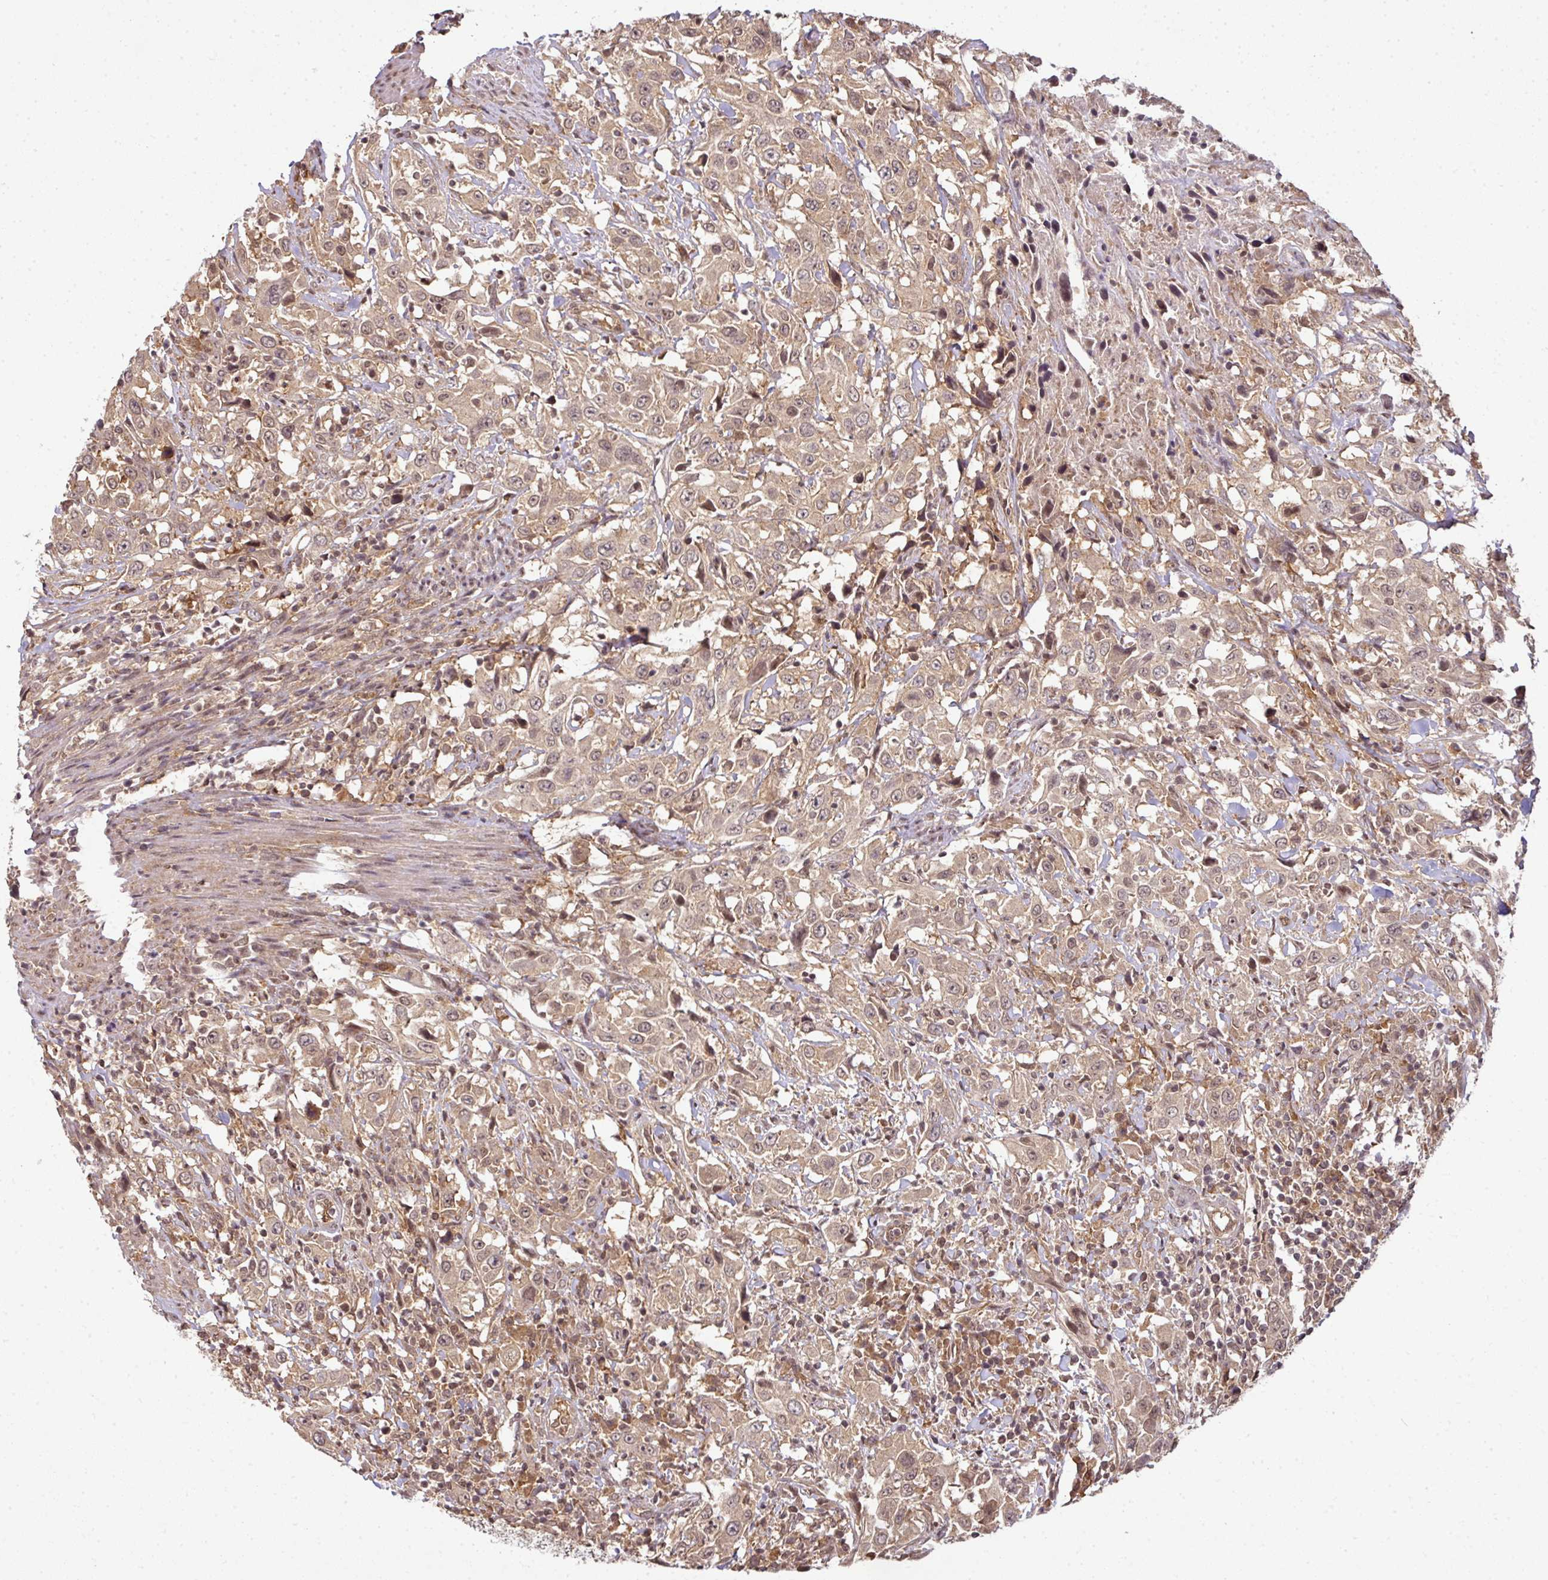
{"staining": {"intensity": "weak", "quantity": ">75%", "location": "cytoplasmic/membranous"}, "tissue": "urothelial cancer", "cell_type": "Tumor cells", "image_type": "cancer", "snomed": [{"axis": "morphology", "description": "Urothelial carcinoma, High grade"}, {"axis": "topography", "description": "Urinary bladder"}], "caption": "High-magnification brightfield microscopy of urothelial cancer stained with DAB (brown) and counterstained with hematoxylin (blue). tumor cells exhibit weak cytoplasmic/membranous staining is present in approximately>75% of cells. The protein of interest is shown in brown color, while the nuclei are stained blue.", "gene": "ANKRD18A", "patient": {"sex": "male", "age": 61}}